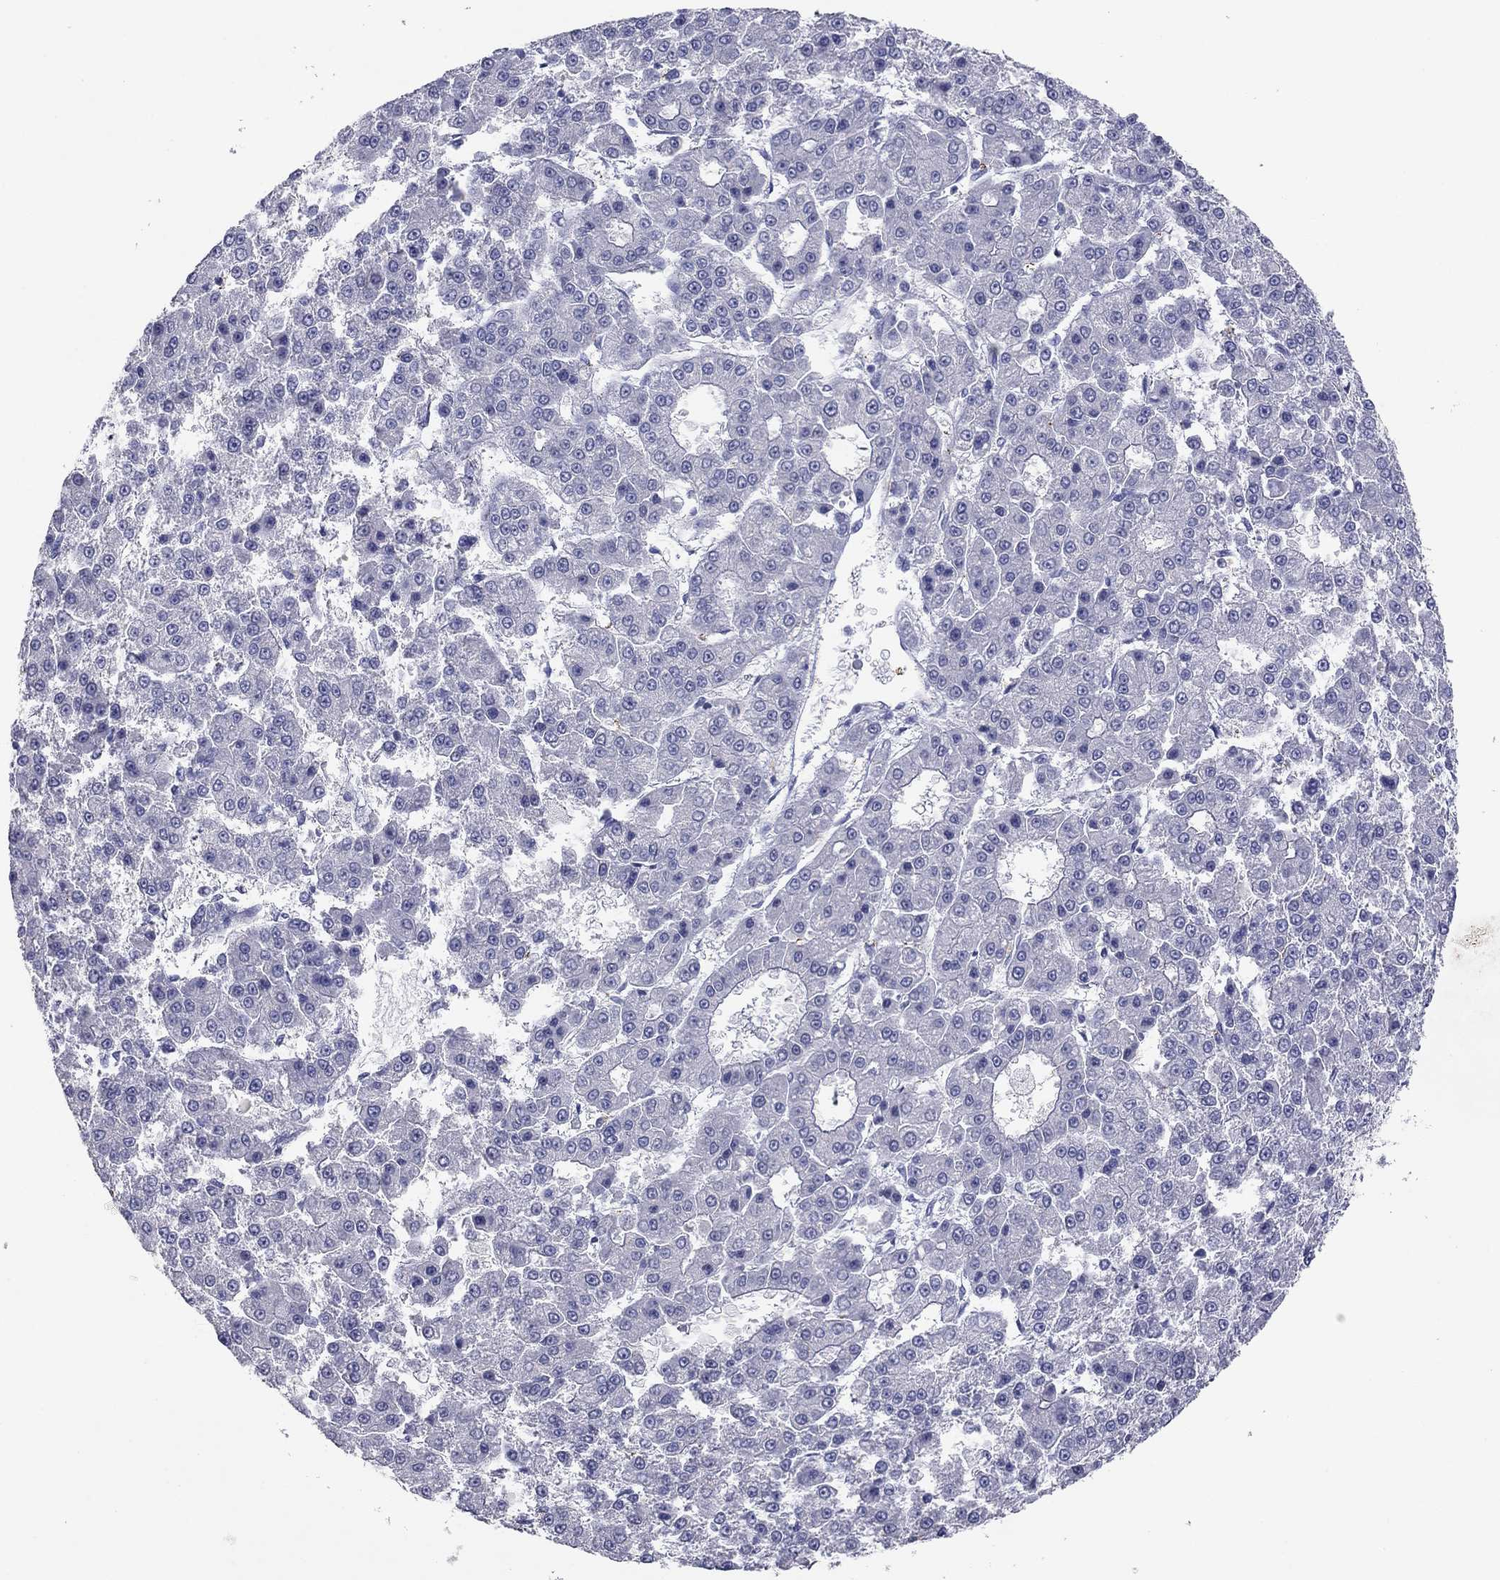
{"staining": {"intensity": "negative", "quantity": "none", "location": "none"}, "tissue": "liver cancer", "cell_type": "Tumor cells", "image_type": "cancer", "snomed": [{"axis": "morphology", "description": "Carcinoma, Hepatocellular, NOS"}, {"axis": "topography", "description": "Liver"}], "caption": "Immunohistochemical staining of human hepatocellular carcinoma (liver) demonstrates no significant staining in tumor cells. (Brightfield microscopy of DAB (3,3'-diaminobenzidine) IHC at high magnification).", "gene": "ITGAE", "patient": {"sex": "male", "age": 70}}